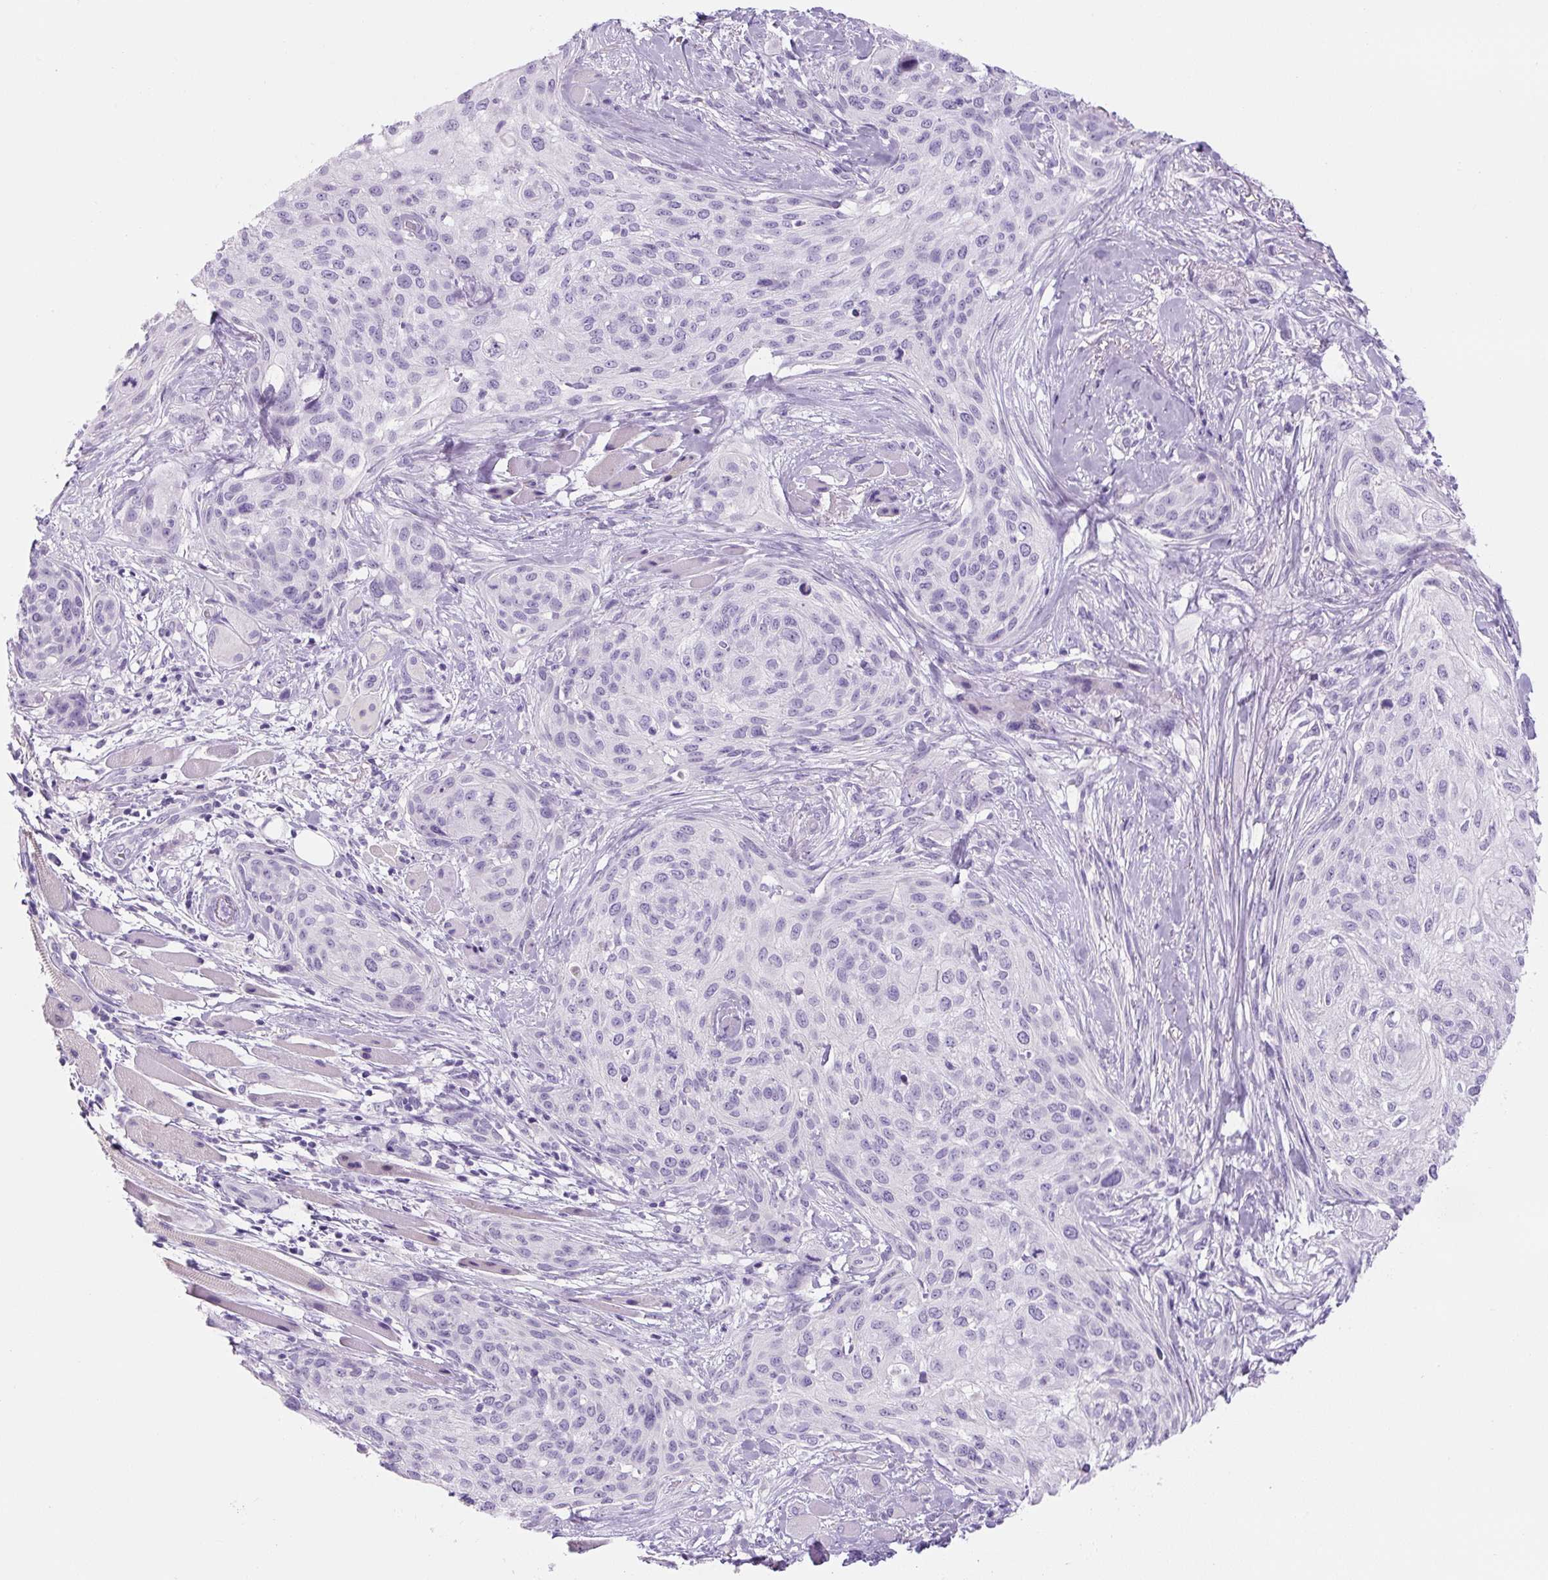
{"staining": {"intensity": "negative", "quantity": "none", "location": "none"}, "tissue": "skin cancer", "cell_type": "Tumor cells", "image_type": "cancer", "snomed": [{"axis": "morphology", "description": "Squamous cell carcinoma, NOS"}, {"axis": "topography", "description": "Skin"}], "caption": "High magnification brightfield microscopy of skin cancer stained with DAB (3,3'-diaminobenzidine) (brown) and counterstained with hematoxylin (blue): tumor cells show no significant expression. The staining was performed using DAB (3,3'-diaminobenzidine) to visualize the protein expression in brown, while the nuclei were stained in blue with hematoxylin (Magnification: 20x).", "gene": "YIF1B", "patient": {"sex": "female", "age": 87}}